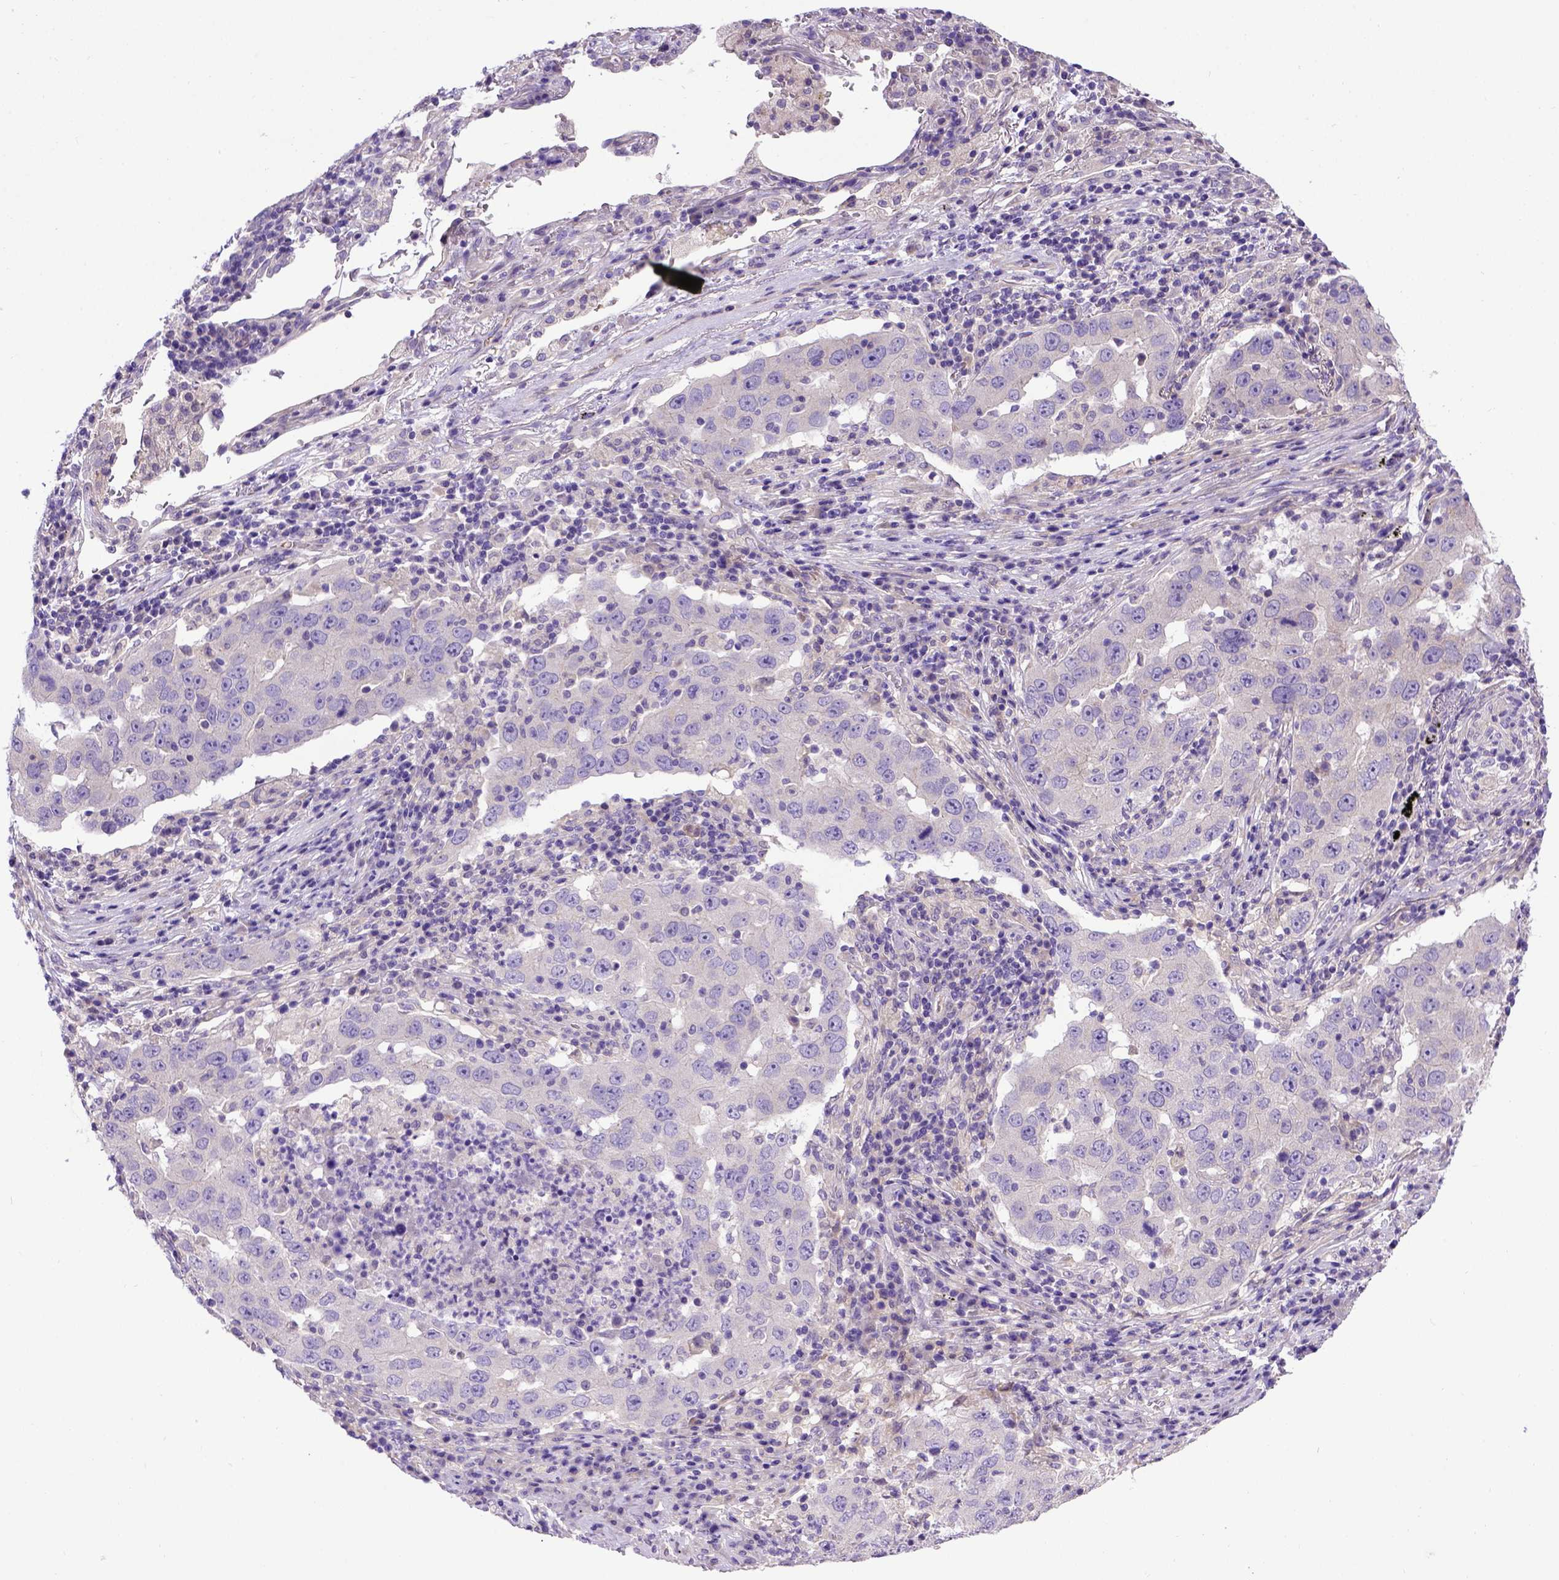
{"staining": {"intensity": "negative", "quantity": "none", "location": "none"}, "tissue": "lung cancer", "cell_type": "Tumor cells", "image_type": "cancer", "snomed": [{"axis": "morphology", "description": "Adenocarcinoma, NOS"}, {"axis": "topography", "description": "Lung"}], "caption": "This photomicrograph is of lung adenocarcinoma stained with IHC to label a protein in brown with the nuclei are counter-stained blue. There is no staining in tumor cells. (DAB immunohistochemistry with hematoxylin counter stain).", "gene": "ADAM12", "patient": {"sex": "male", "age": 73}}